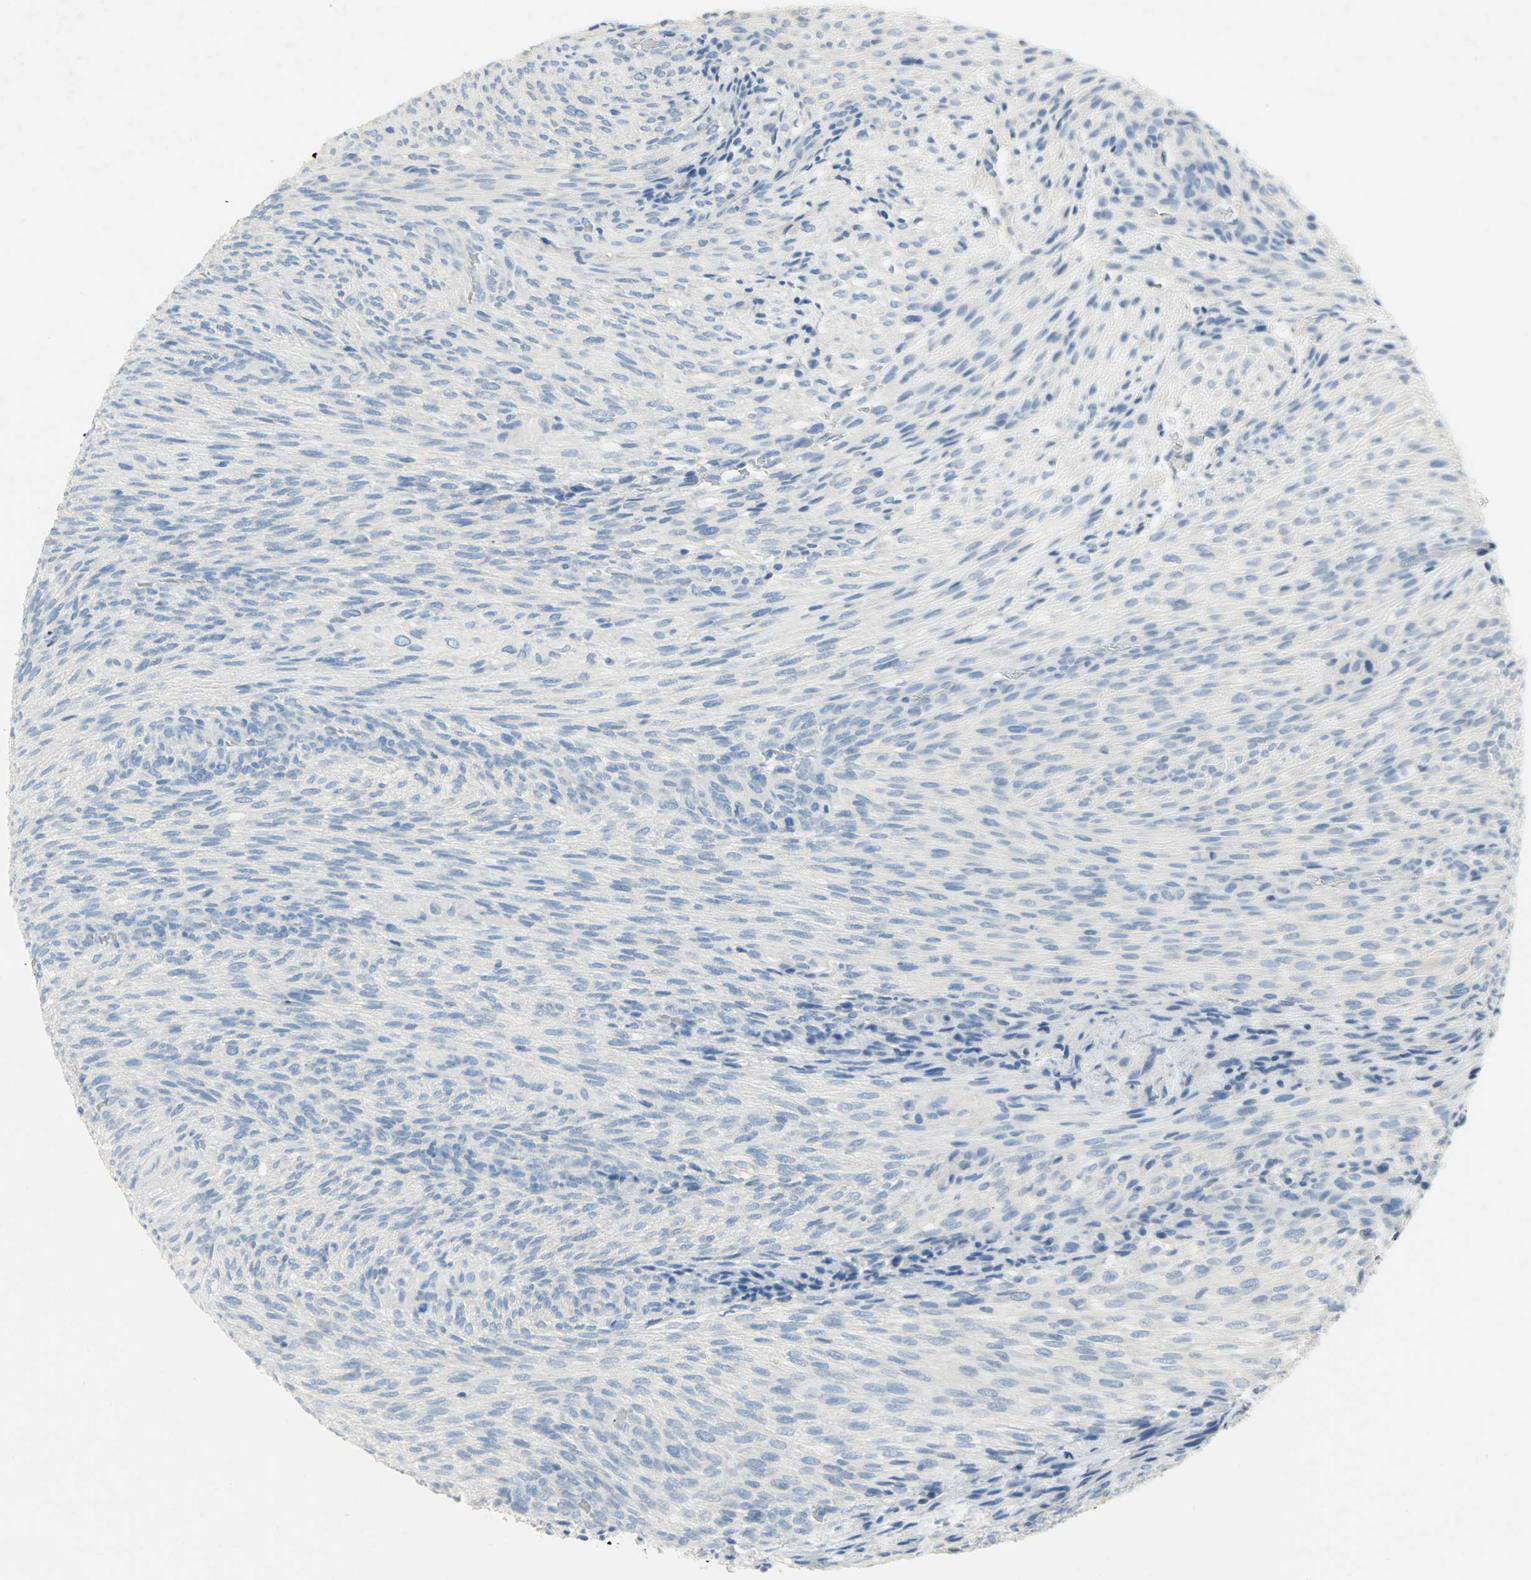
{"staining": {"intensity": "negative", "quantity": "none", "location": "none"}, "tissue": "glioma", "cell_type": "Tumor cells", "image_type": "cancer", "snomed": [{"axis": "morphology", "description": "Glioma, malignant, High grade"}, {"axis": "topography", "description": "Cerebral cortex"}], "caption": "DAB (3,3'-diaminobenzidine) immunohistochemical staining of human glioma exhibits no significant staining in tumor cells.", "gene": "PROM1", "patient": {"sex": "female", "age": 55}}